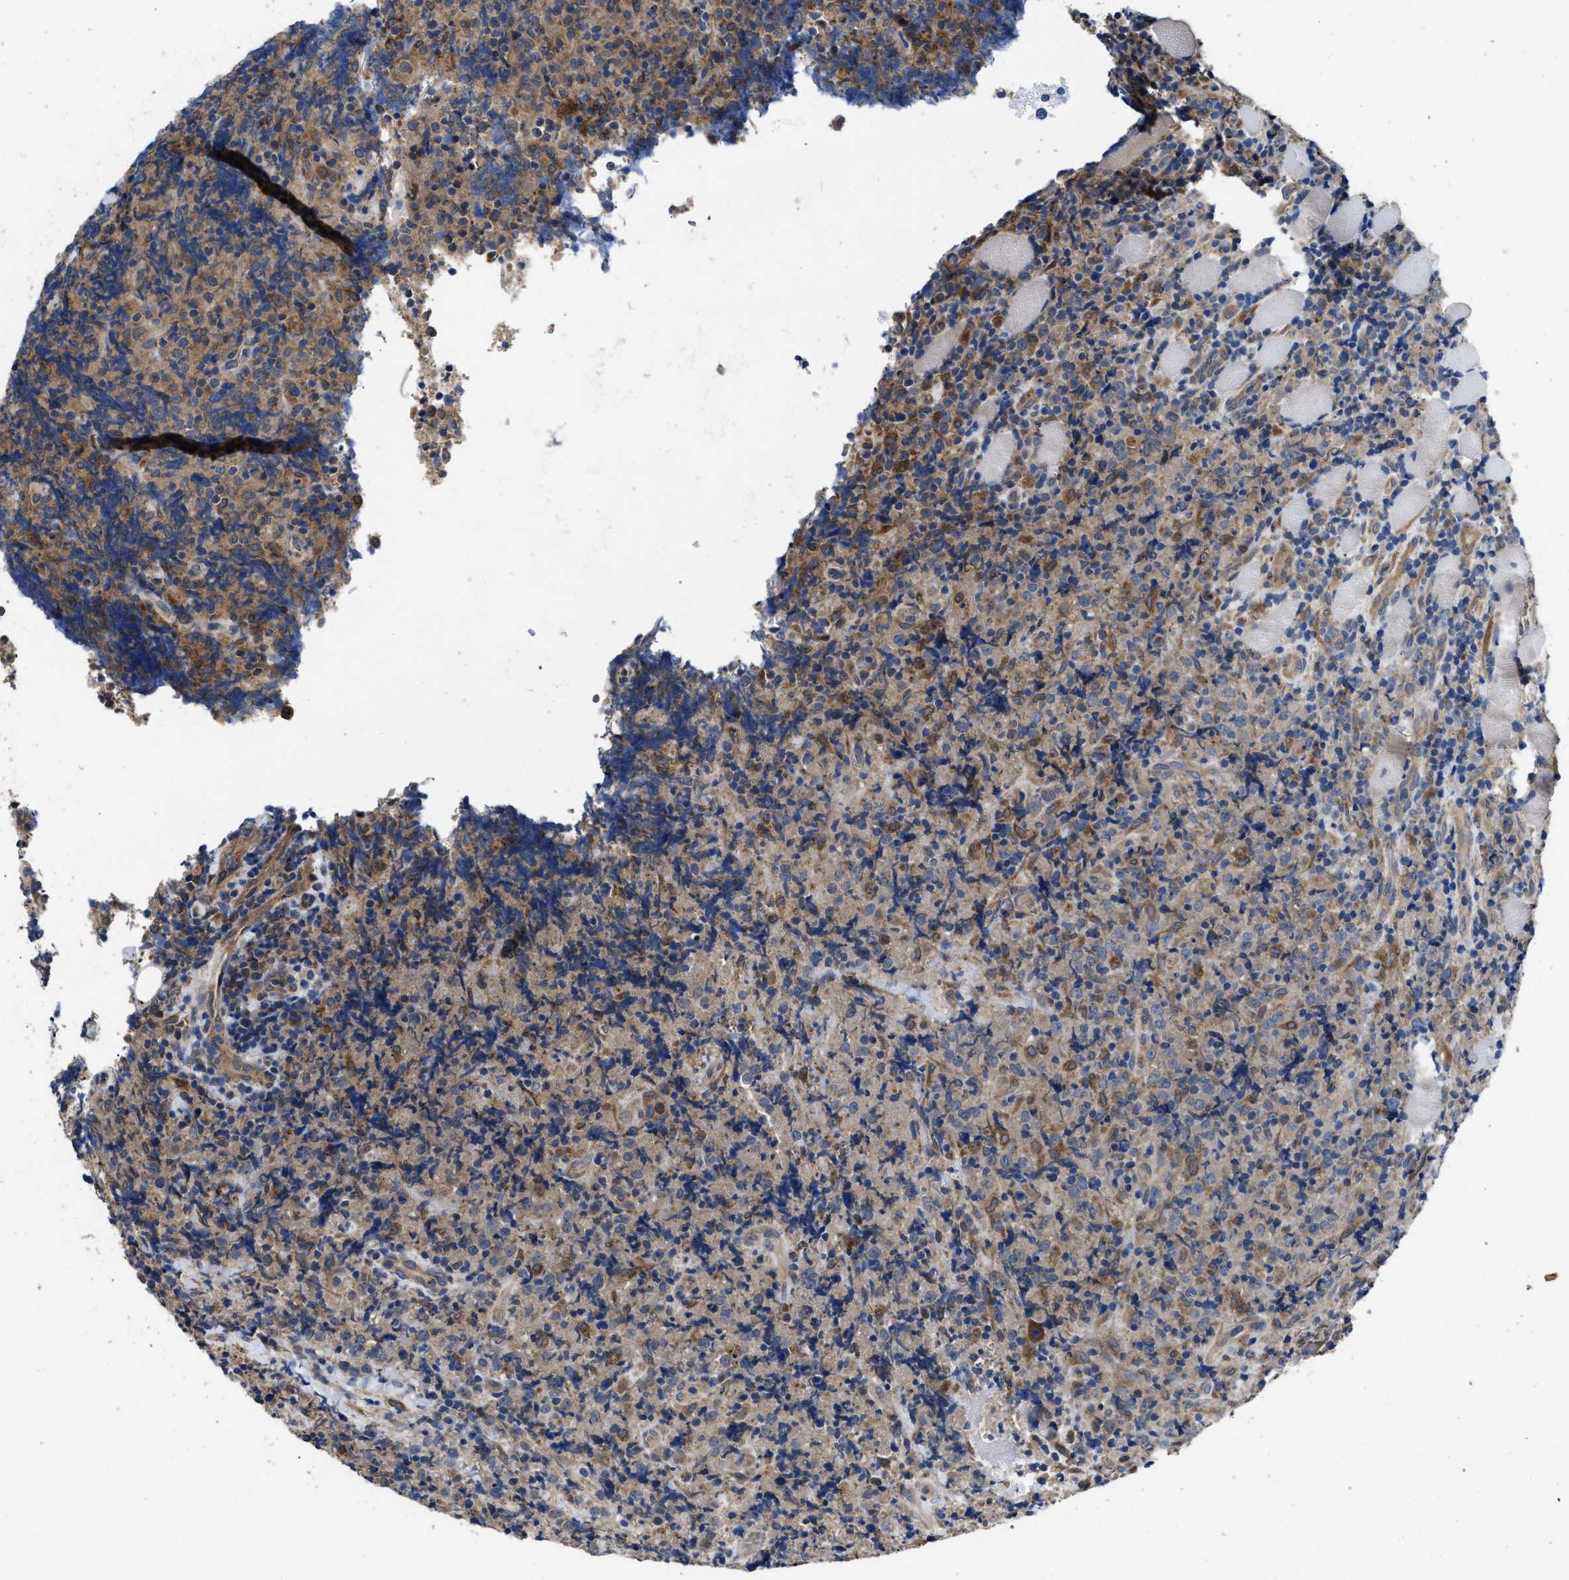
{"staining": {"intensity": "weak", "quantity": "25%-75%", "location": "cytoplasmic/membranous"}, "tissue": "lymphoma", "cell_type": "Tumor cells", "image_type": "cancer", "snomed": [{"axis": "morphology", "description": "Malignant lymphoma, non-Hodgkin's type, High grade"}, {"axis": "topography", "description": "Tonsil"}], "caption": "Tumor cells show low levels of weak cytoplasmic/membranous staining in about 25%-75% of cells in human lymphoma. (Brightfield microscopy of DAB IHC at high magnification).", "gene": "PKD2", "patient": {"sex": "female", "age": 36}}